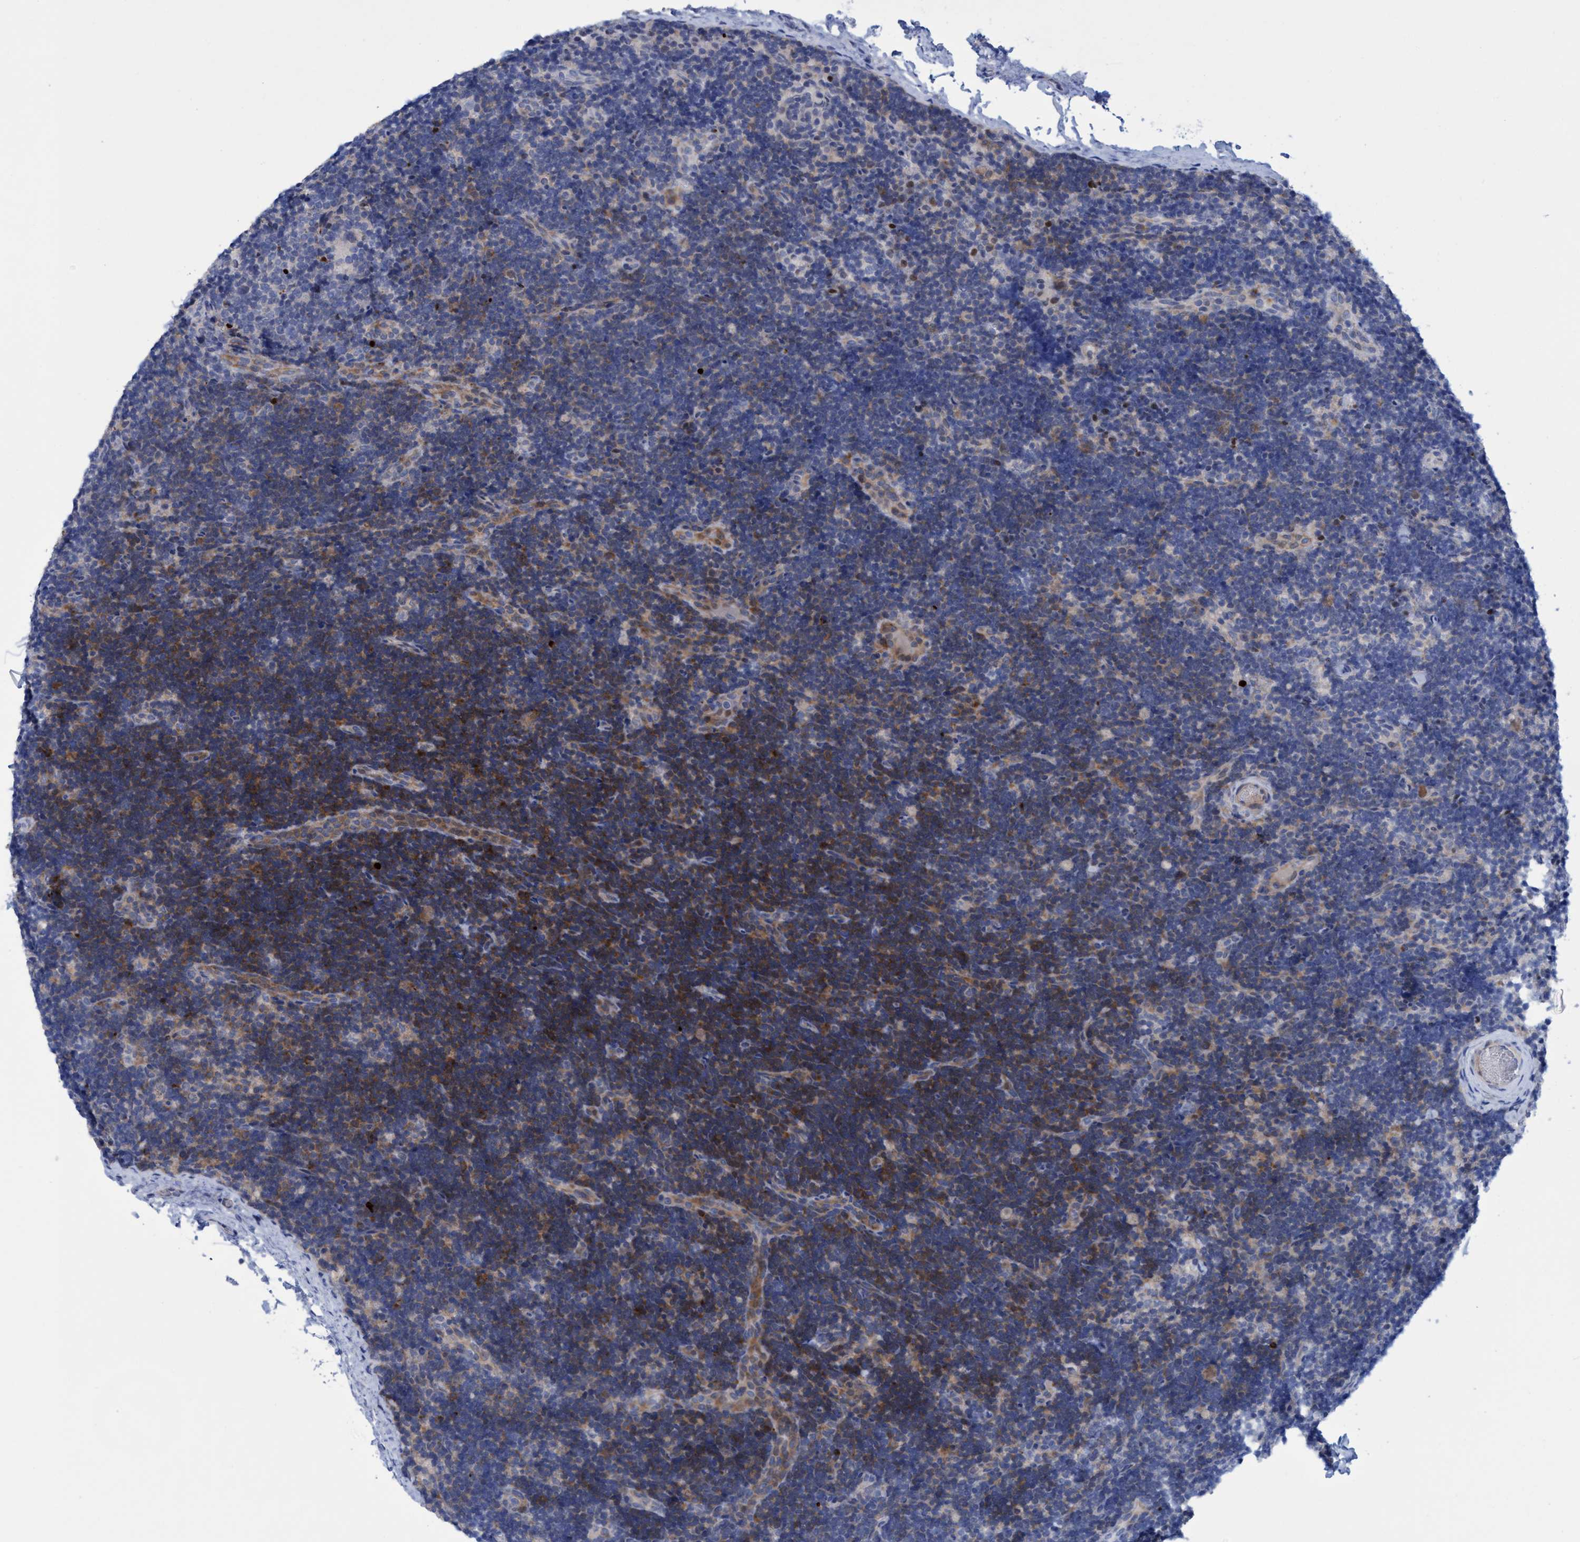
{"staining": {"intensity": "negative", "quantity": "none", "location": "none"}, "tissue": "lymph node", "cell_type": "Germinal center cells", "image_type": "normal", "snomed": [{"axis": "morphology", "description": "Normal tissue, NOS"}, {"axis": "topography", "description": "Lymph node"}], "caption": "The IHC micrograph has no significant staining in germinal center cells of lymph node. Nuclei are stained in blue.", "gene": "R3HCC1", "patient": {"sex": "female", "age": 14}}